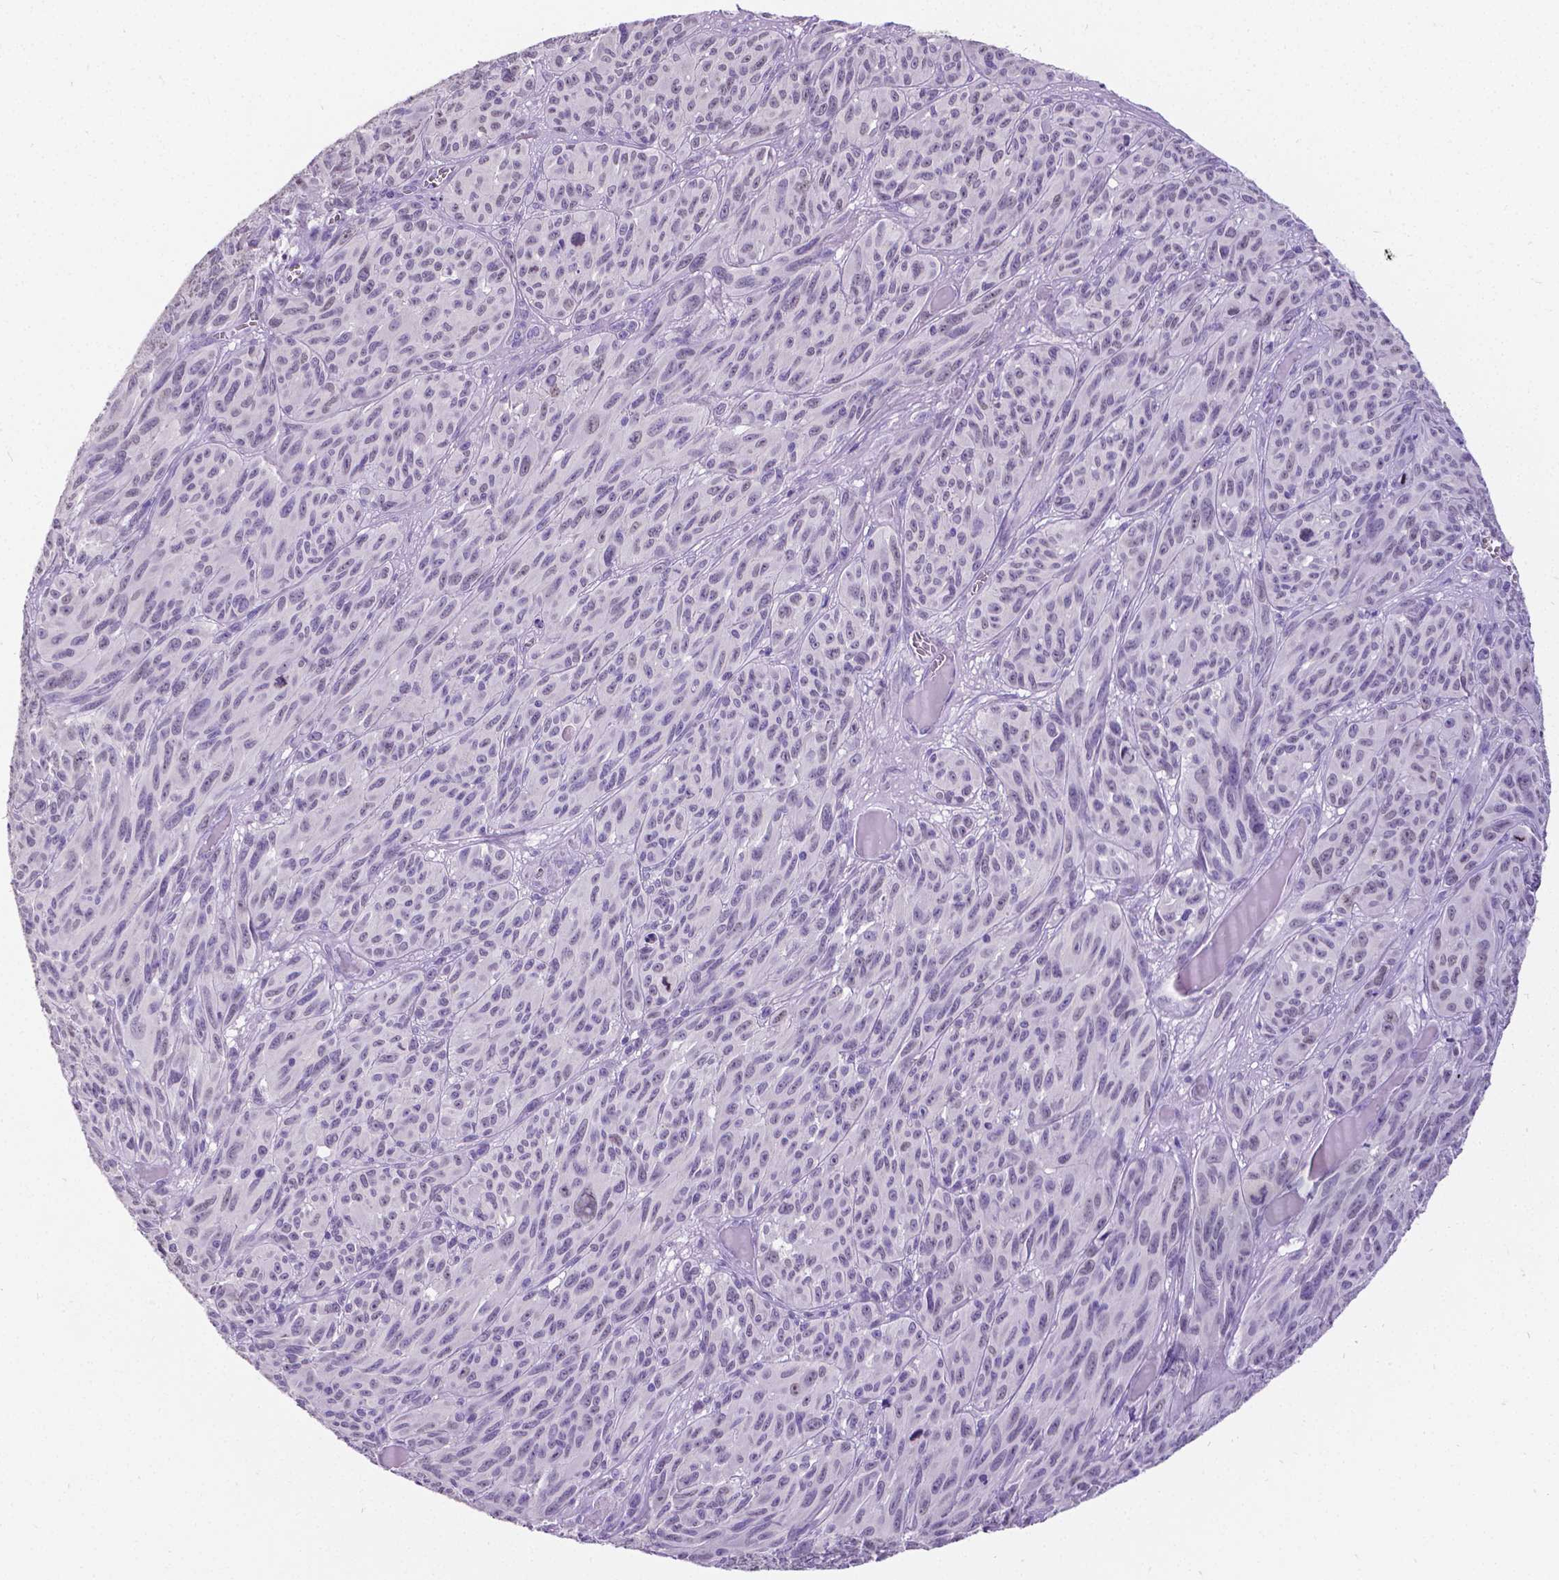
{"staining": {"intensity": "negative", "quantity": "none", "location": "none"}, "tissue": "melanoma", "cell_type": "Tumor cells", "image_type": "cancer", "snomed": [{"axis": "morphology", "description": "Malignant melanoma, NOS"}, {"axis": "topography", "description": "Vulva, labia, clitoris and Bartholin´s gland, NO"}], "caption": "Tumor cells are negative for brown protein staining in melanoma.", "gene": "SATB2", "patient": {"sex": "female", "age": 75}}